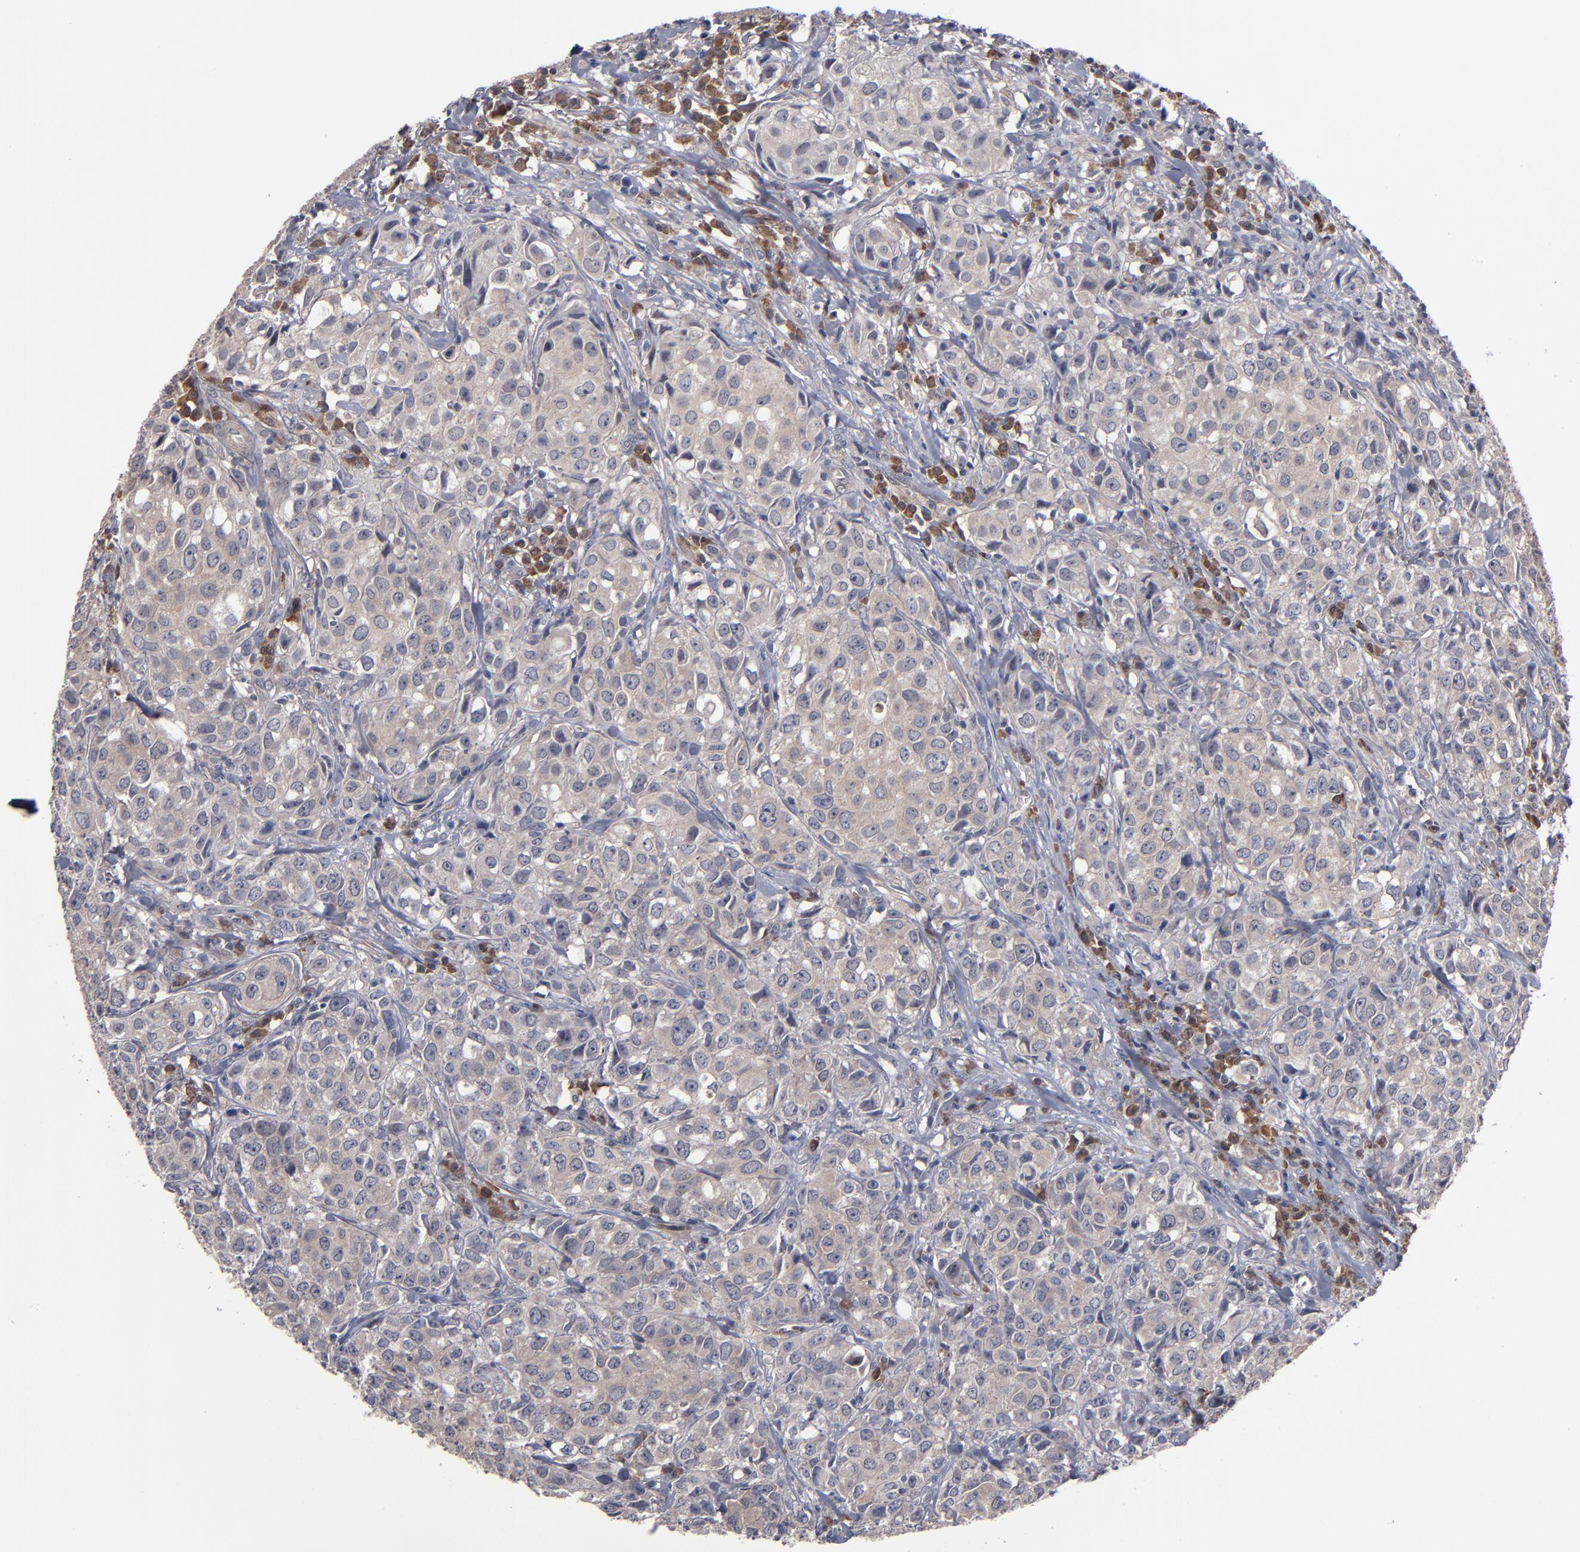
{"staining": {"intensity": "weak", "quantity": ">75%", "location": "cytoplasmic/membranous"}, "tissue": "urothelial cancer", "cell_type": "Tumor cells", "image_type": "cancer", "snomed": [{"axis": "morphology", "description": "Urothelial carcinoma, High grade"}, {"axis": "topography", "description": "Urinary bladder"}], "caption": "Urothelial carcinoma (high-grade) stained with a brown dye exhibits weak cytoplasmic/membranous positive staining in approximately >75% of tumor cells.", "gene": "ALG13", "patient": {"sex": "female", "age": 75}}